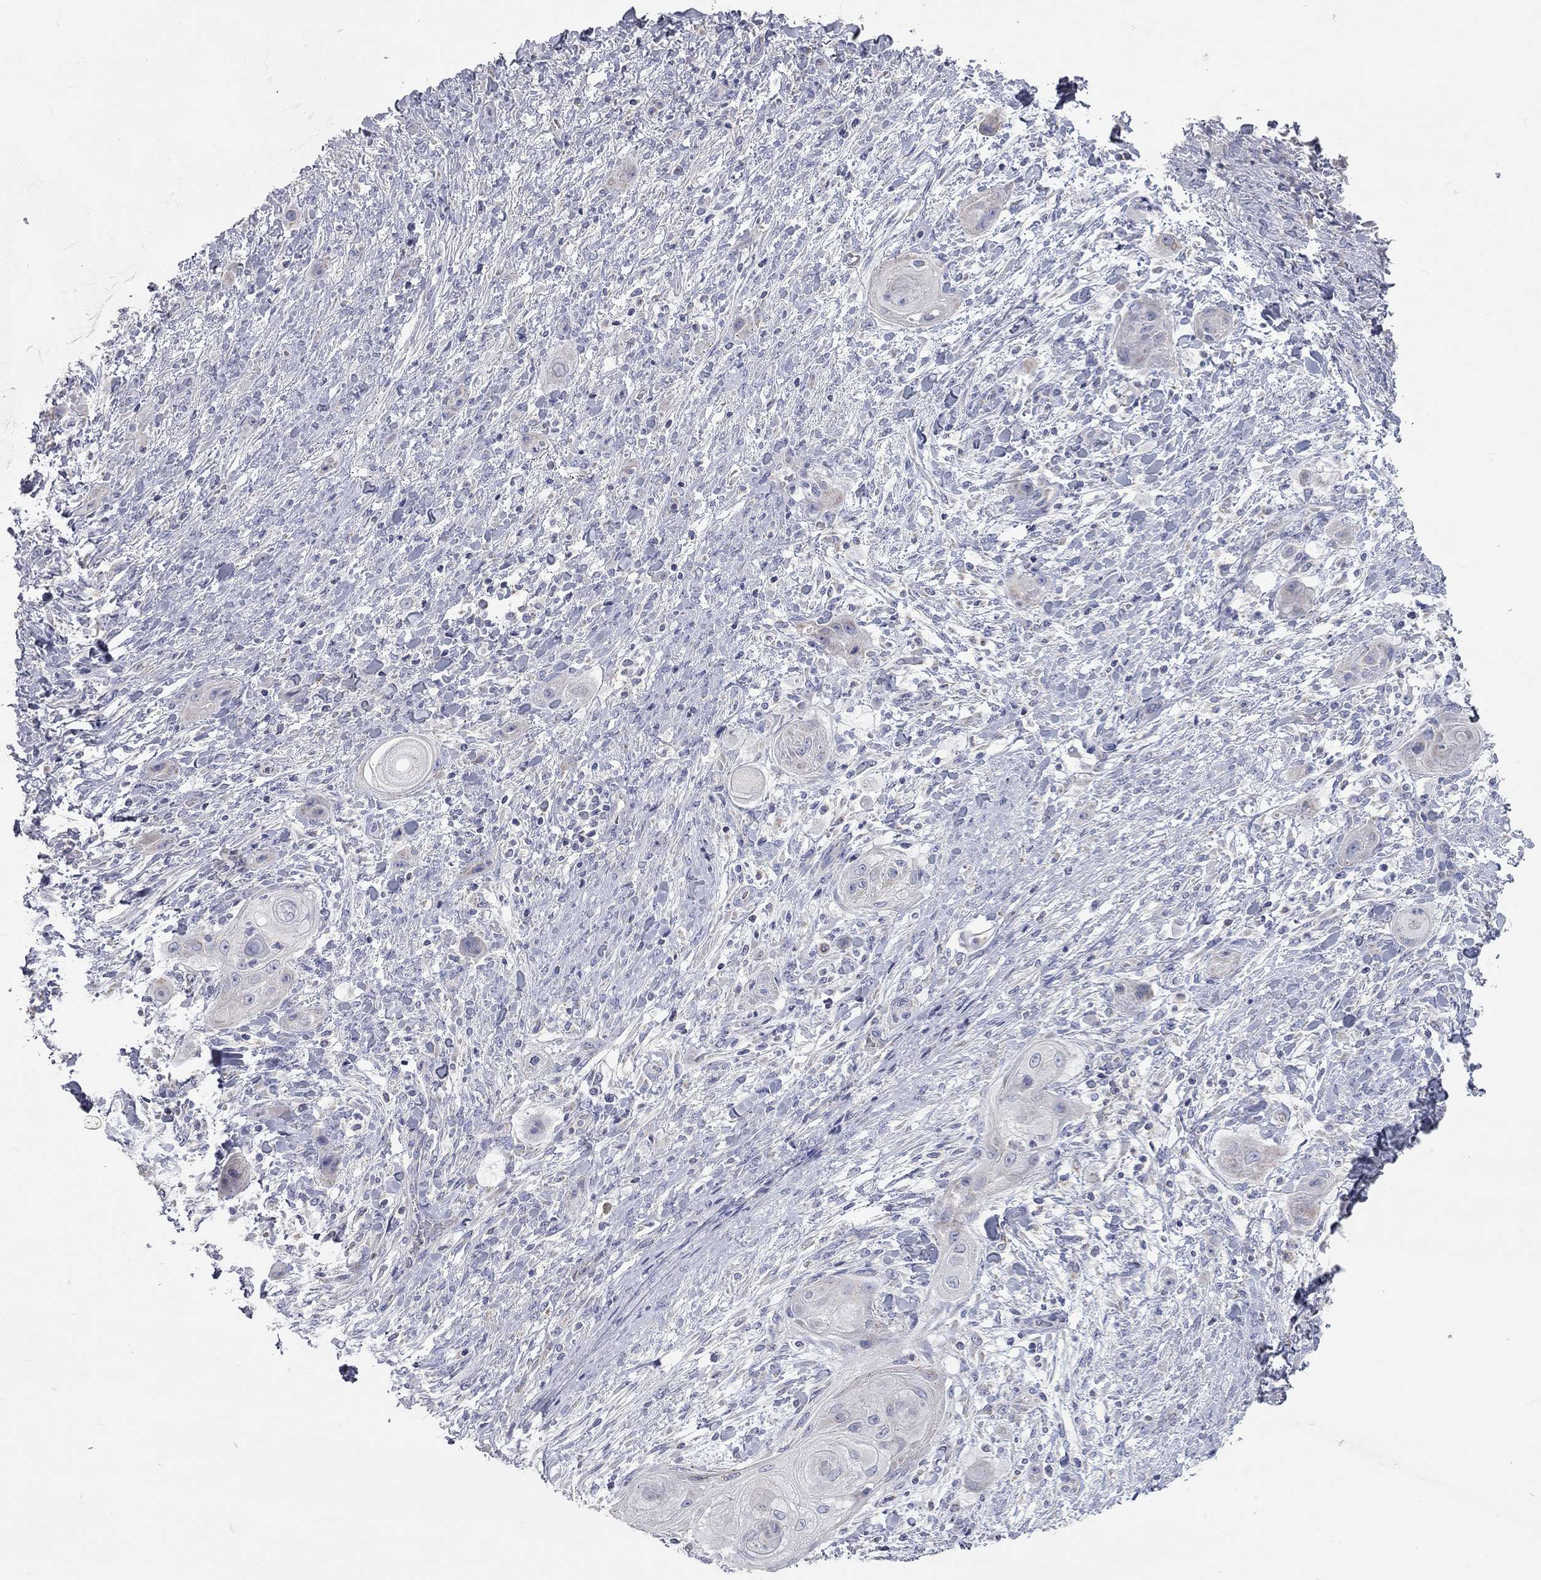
{"staining": {"intensity": "negative", "quantity": "none", "location": "none"}, "tissue": "skin cancer", "cell_type": "Tumor cells", "image_type": "cancer", "snomed": [{"axis": "morphology", "description": "Squamous cell carcinoma, NOS"}, {"axis": "topography", "description": "Skin"}], "caption": "Protein analysis of skin cancer shows no significant positivity in tumor cells.", "gene": "CFAP161", "patient": {"sex": "male", "age": 62}}